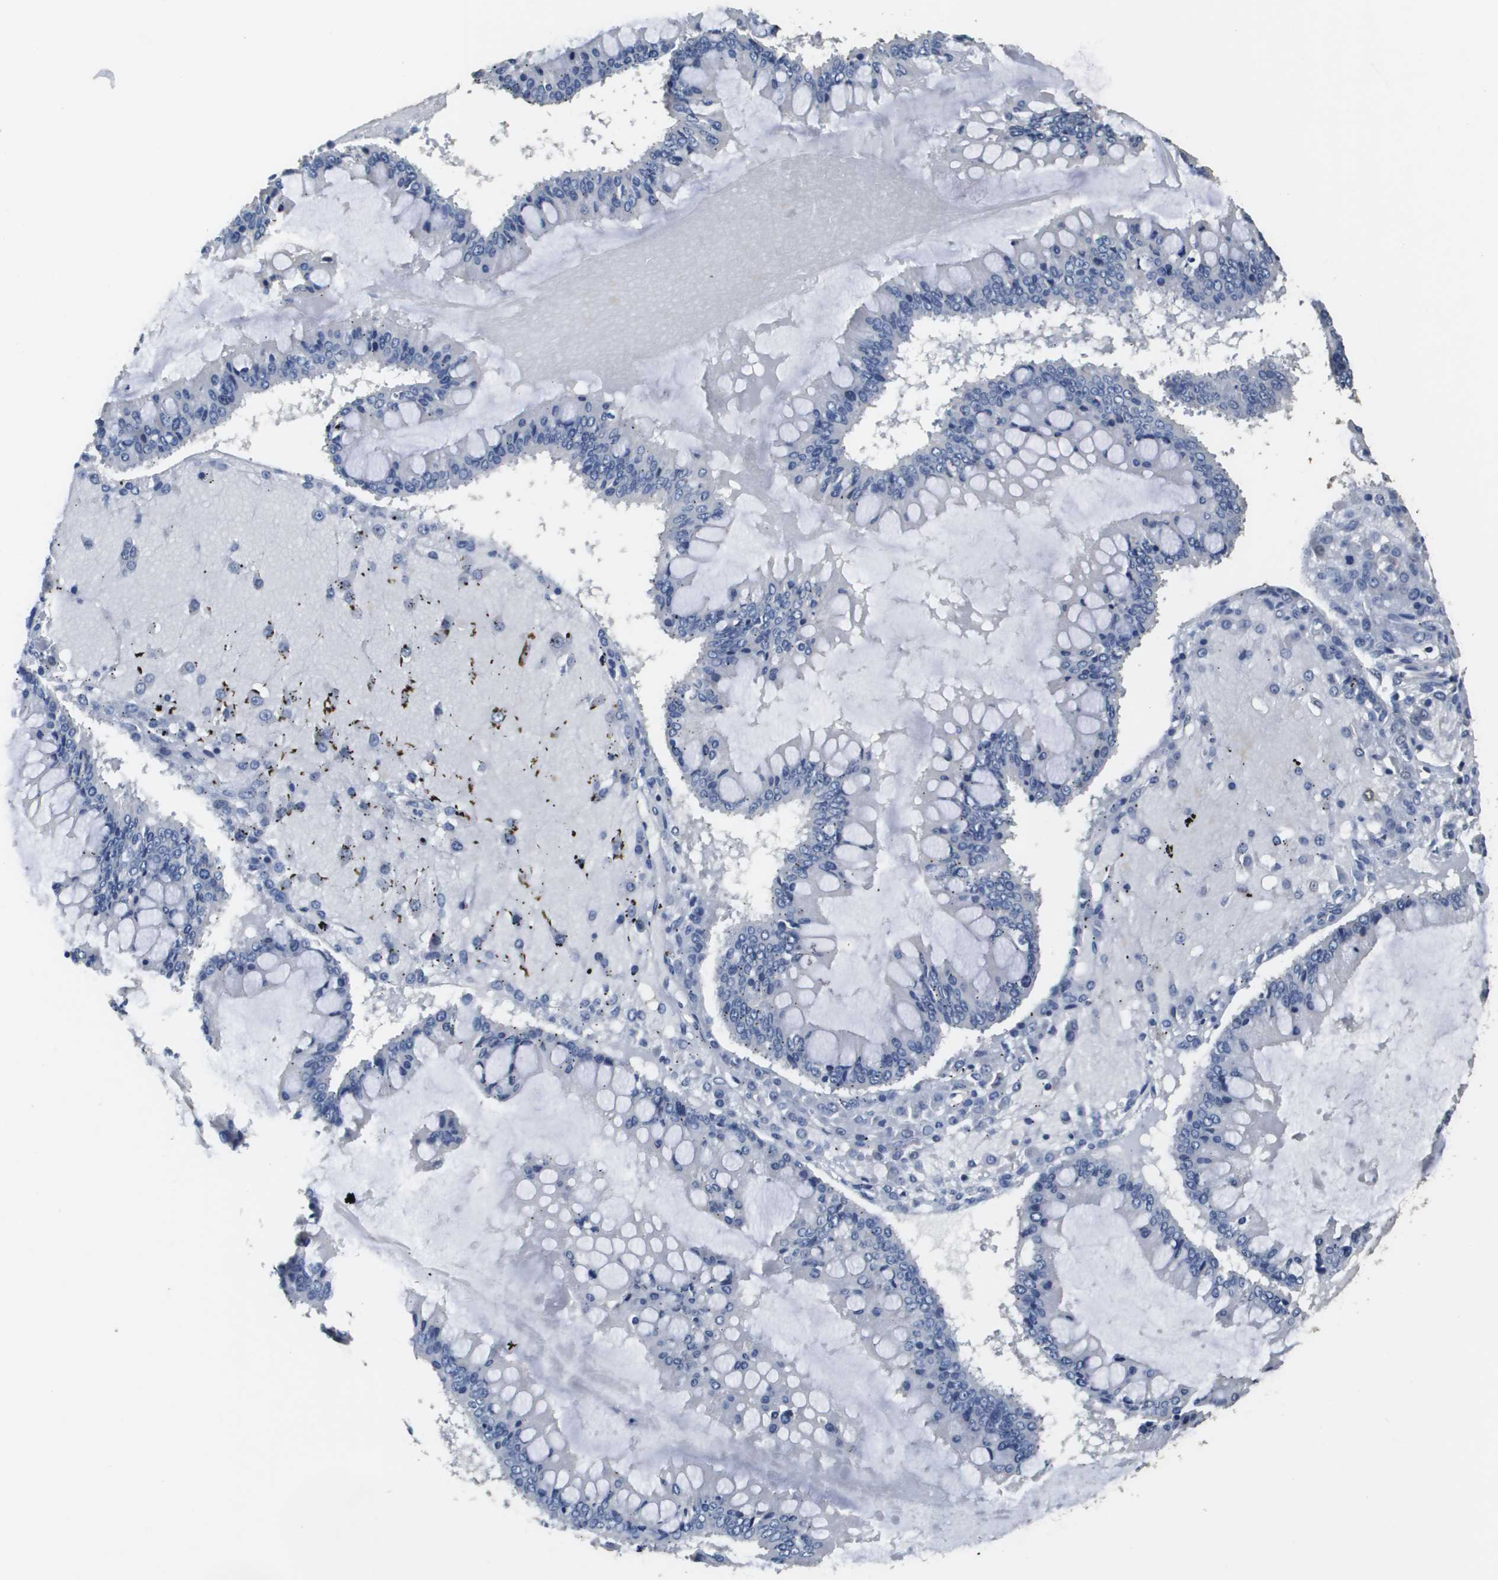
{"staining": {"intensity": "negative", "quantity": "none", "location": "none"}, "tissue": "ovarian cancer", "cell_type": "Tumor cells", "image_type": "cancer", "snomed": [{"axis": "morphology", "description": "Cystadenocarcinoma, mucinous, NOS"}, {"axis": "topography", "description": "Ovary"}], "caption": "The photomicrograph demonstrates no staining of tumor cells in ovarian cancer.", "gene": "MT3", "patient": {"sex": "female", "age": 73}}